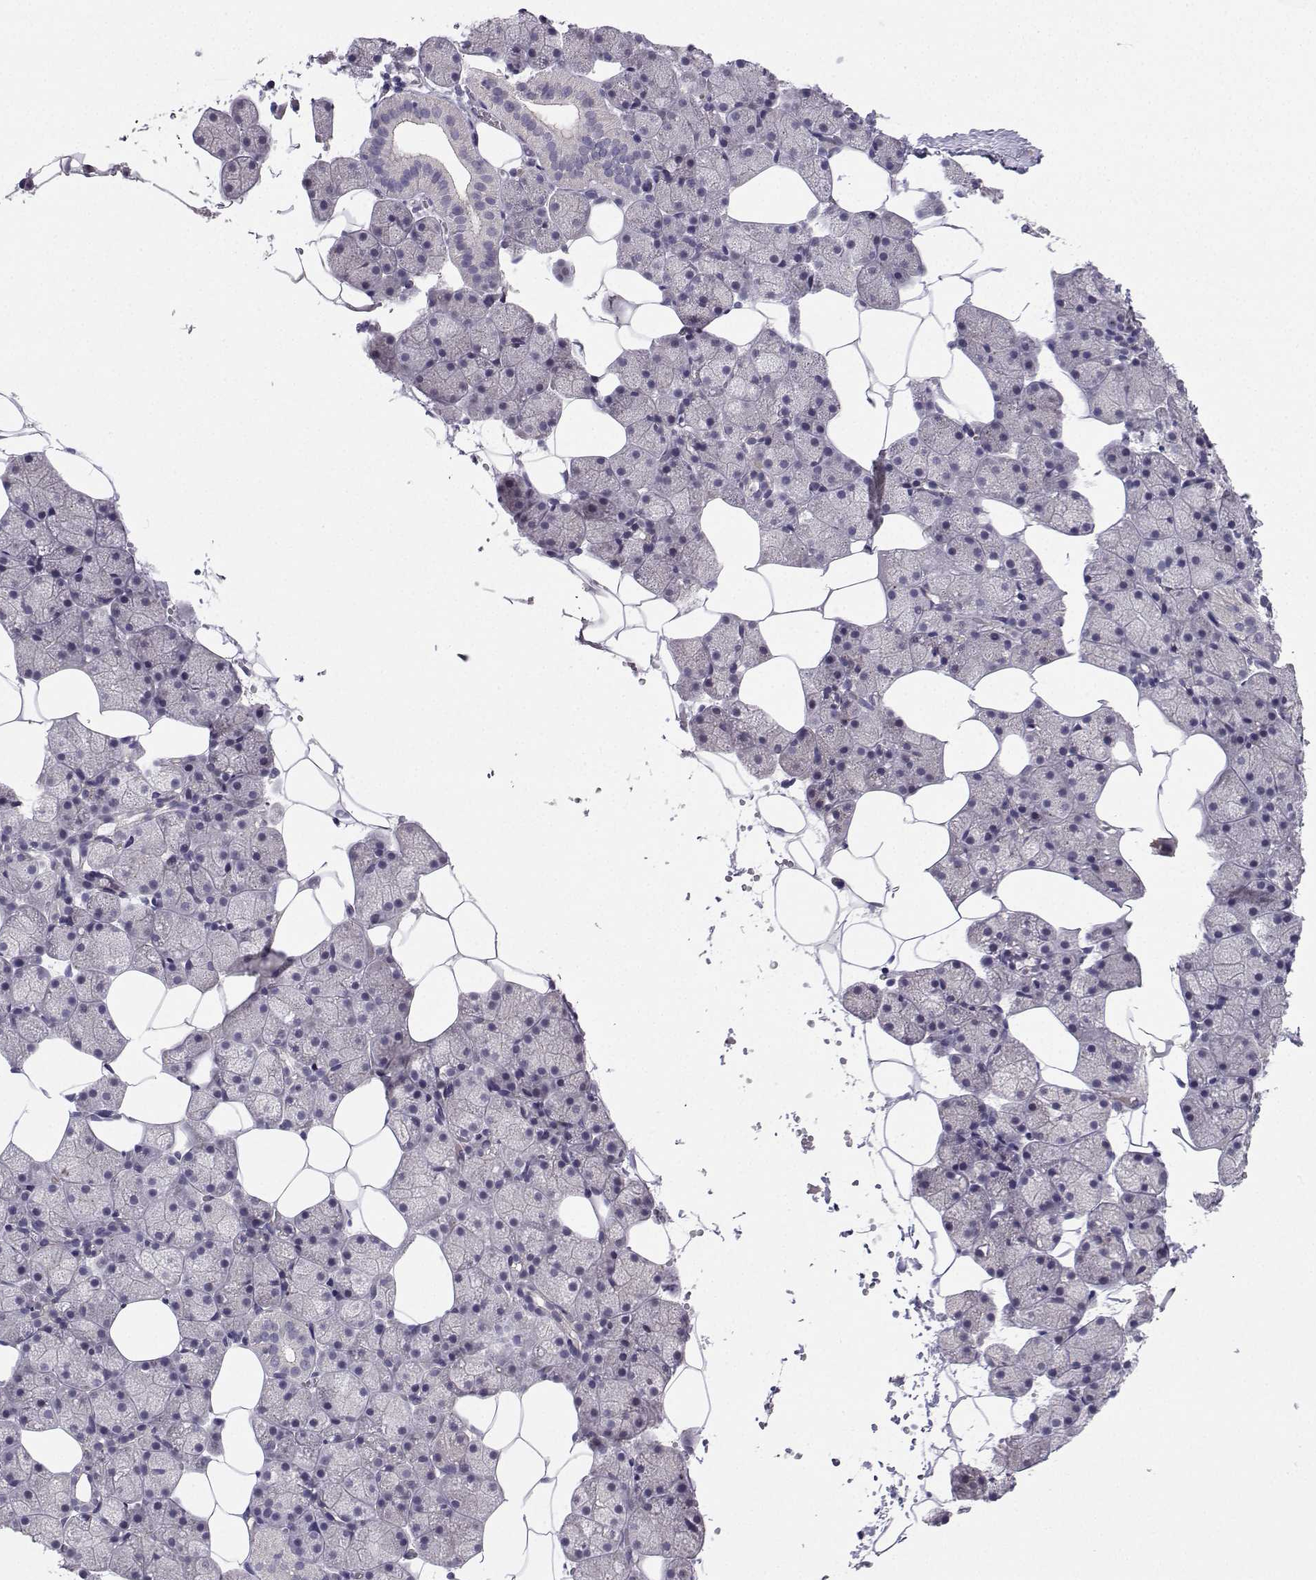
{"staining": {"intensity": "negative", "quantity": "none", "location": "none"}, "tissue": "salivary gland", "cell_type": "Glandular cells", "image_type": "normal", "snomed": [{"axis": "morphology", "description": "Normal tissue, NOS"}, {"axis": "topography", "description": "Salivary gland"}], "caption": "Immunohistochemistry (IHC) micrograph of normal salivary gland: salivary gland stained with DAB demonstrates no significant protein expression in glandular cells. Brightfield microscopy of immunohistochemistry stained with DAB (brown) and hematoxylin (blue), captured at high magnification.", "gene": "CALY", "patient": {"sex": "male", "age": 38}}